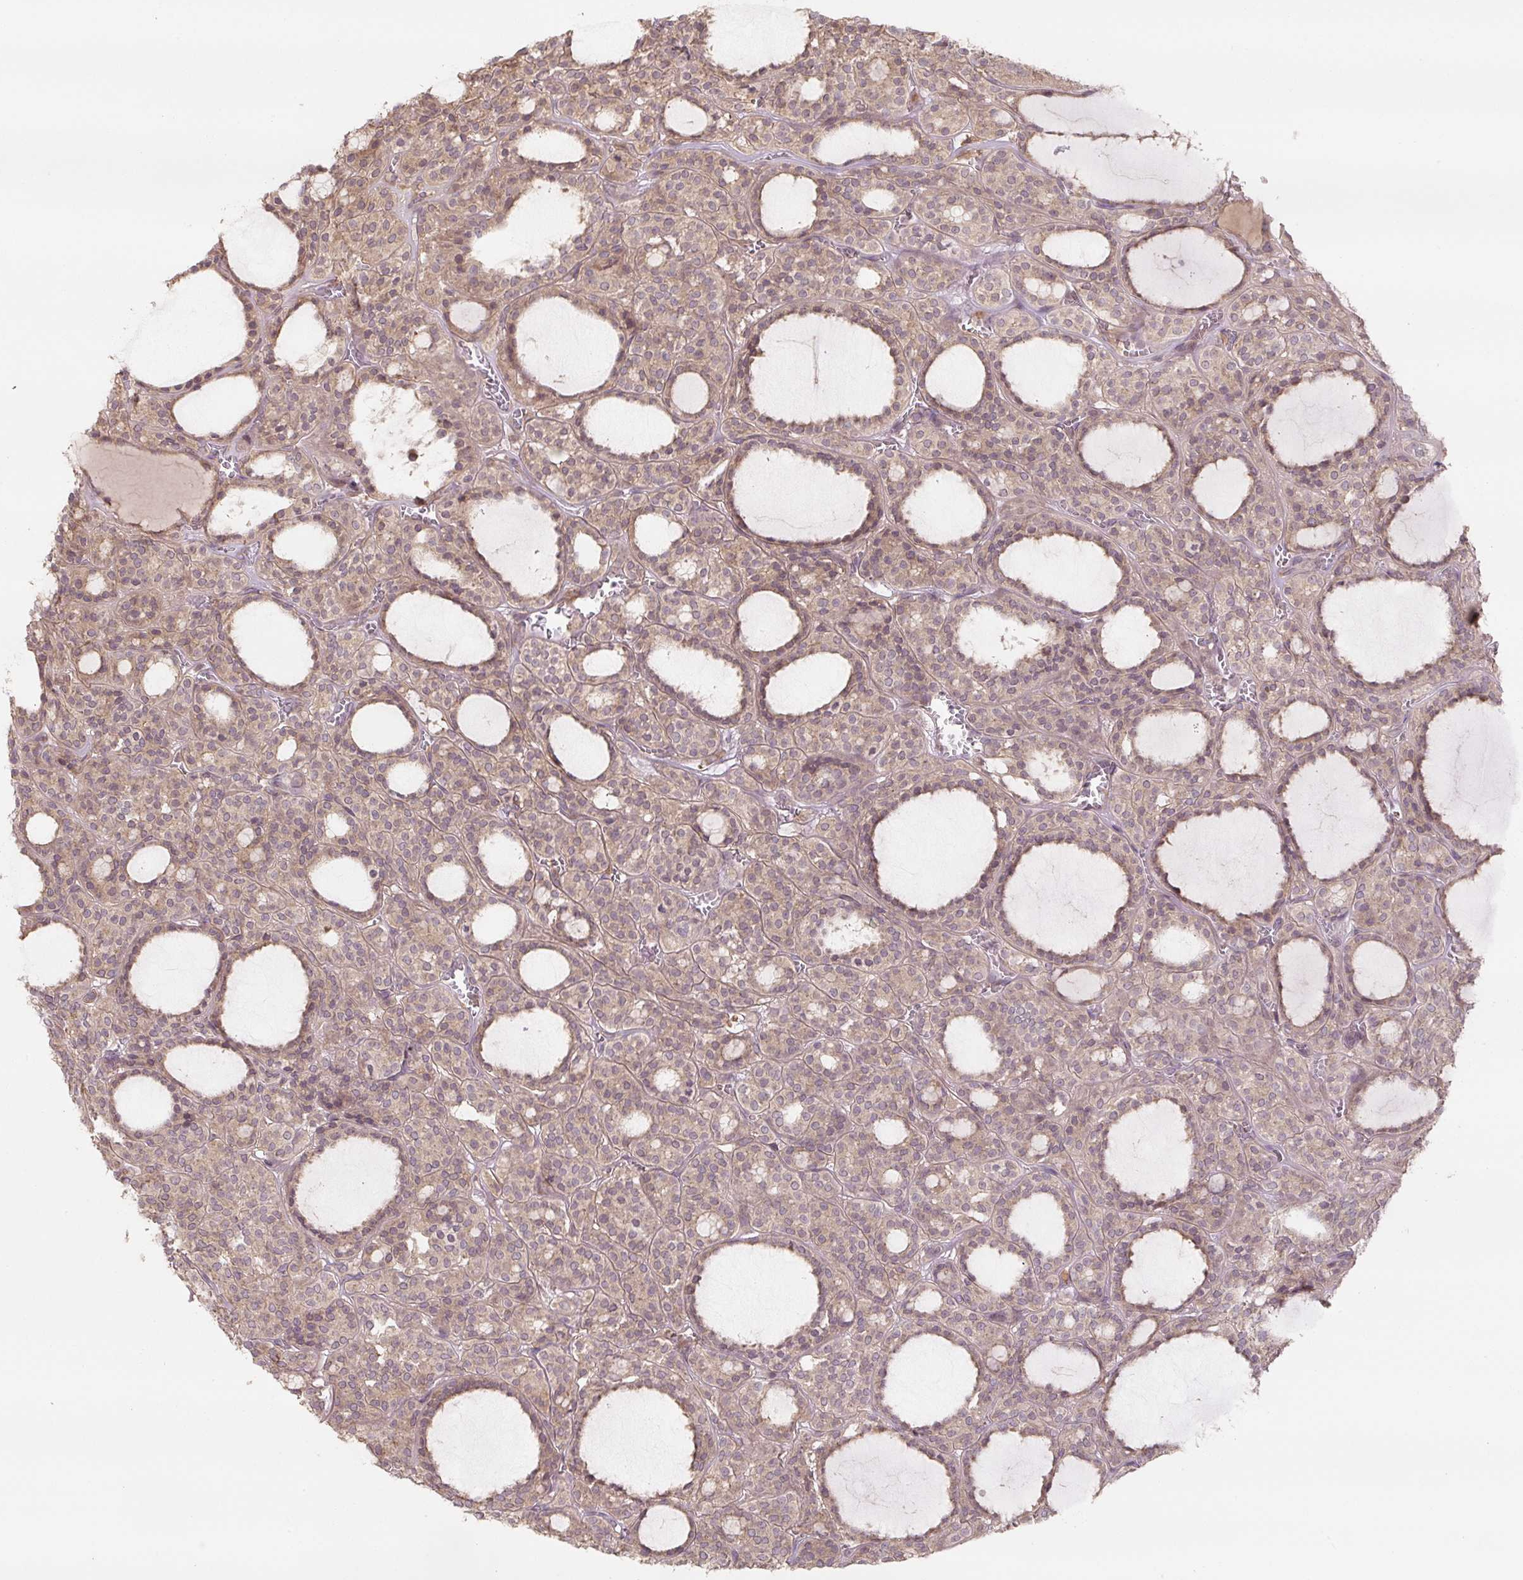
{"staining": {"intensity": "weak", "quantity": ">75%", "location": "cytoplasmic/membranous"}, "tissue": "thyroid cancer", "cell_type": "Tumor cells", "image_type": "cancer", "snomed": [{"axis": "morphology", "description": "Follicular adenoma carcinoma, NOS"}, {"axis": "topography", "description": "Thyroid gland"}], "caption": "Protein expression analysis of thyroid follicular adenoma carcinoma demonstrates weak cytoplasmic/membranous positivity in about >75% of tumor cells. Using DAB (brown) and hematoxylin (blue) stains, captured at high magnification using brightfield microscopy.", "gene": "C2orf73", "patient": {"sex": "female", "age": 63}}